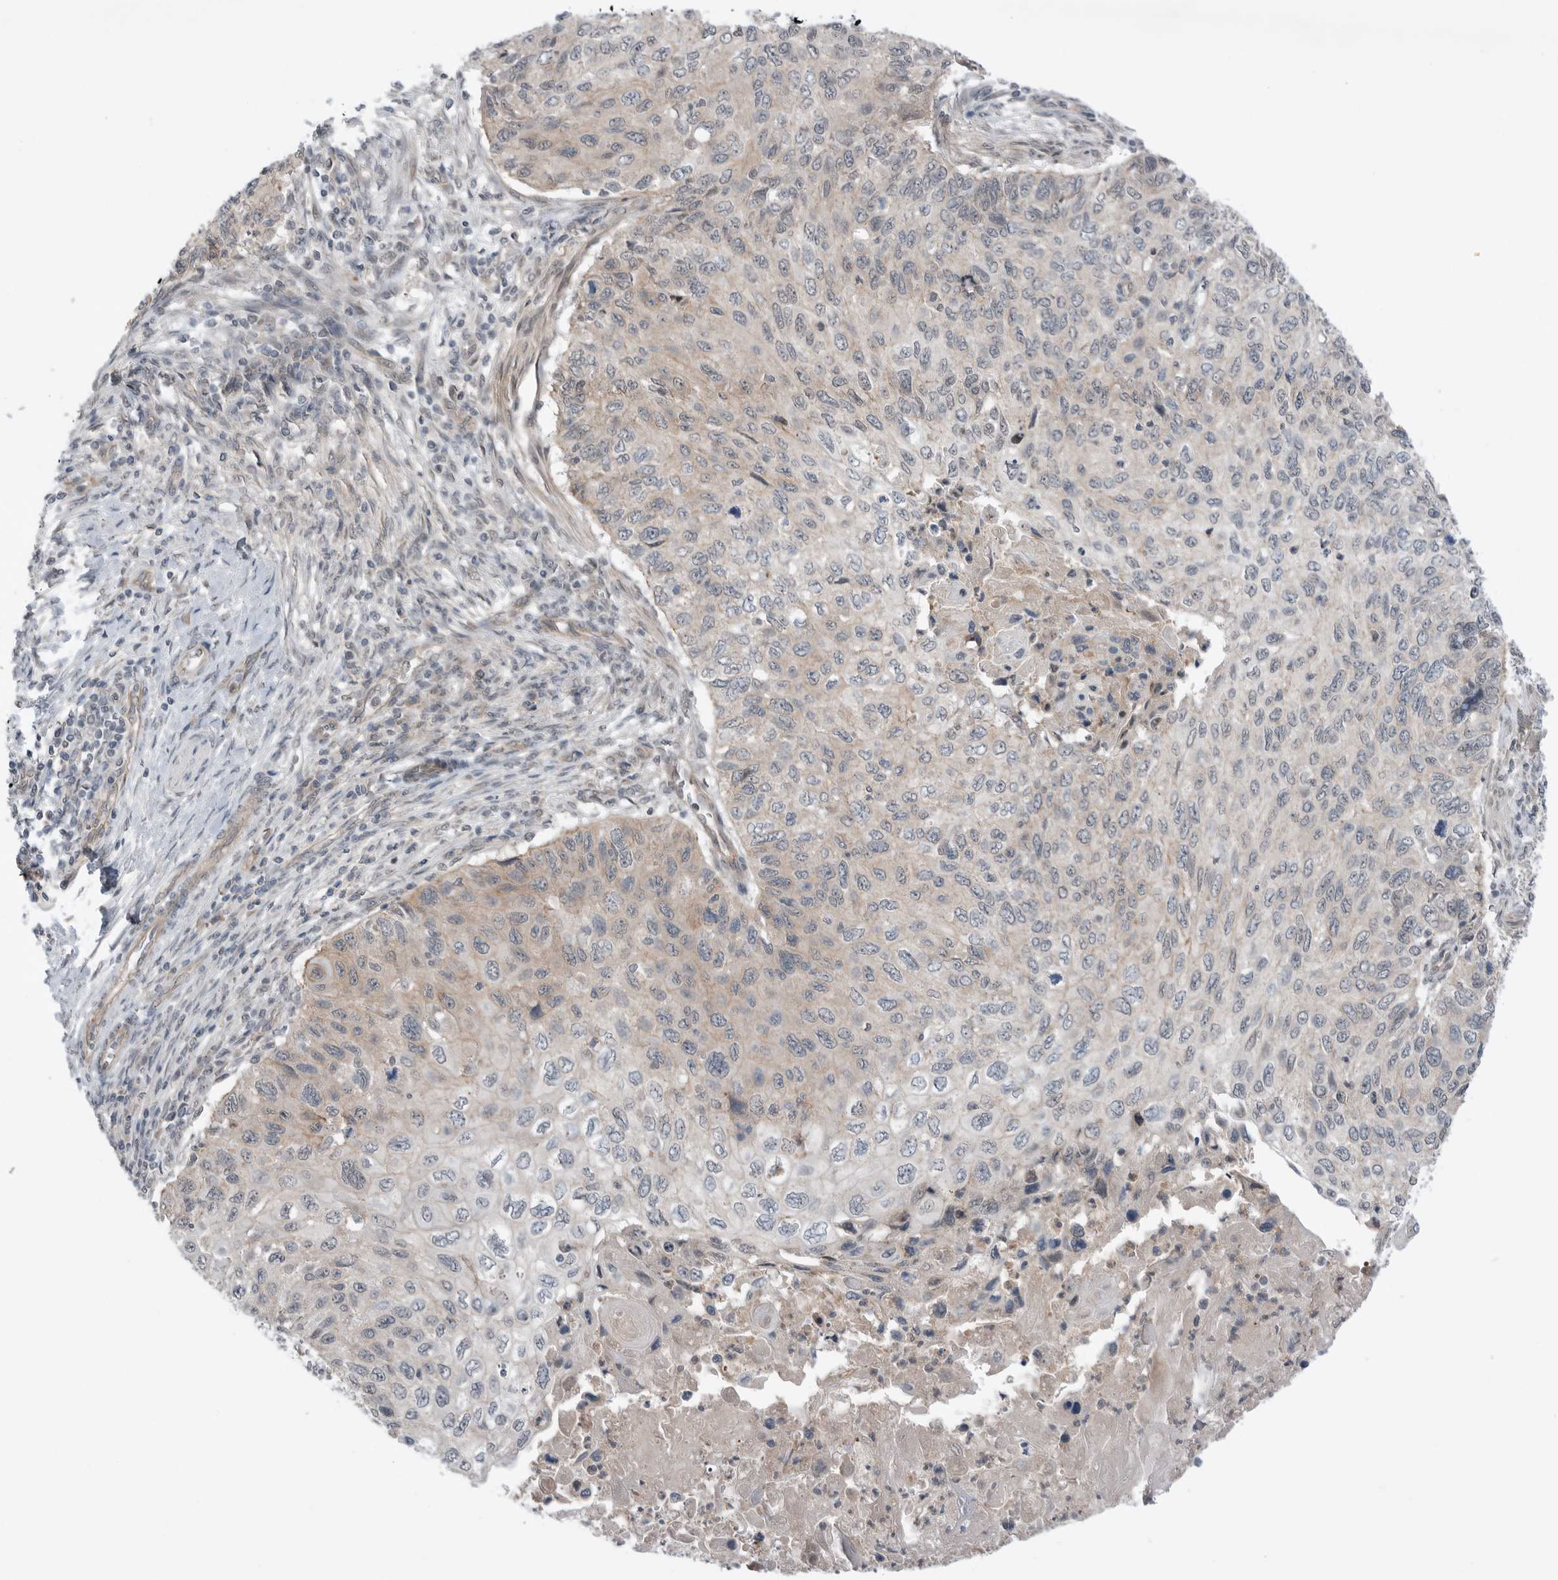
{"staining": {"intensity": "weak", "quantity": "25%-75%", "location": "cytoplasmic/membranous"}, "tissue": "cervical cancer", "cell_type": "Tumor cells", "image_type": "cancer", "snomed": [{"axis": "morphology", "description": "Squamous cell carcinoma, NOS"}, {"axis": "topography", "description": "Cervix"}], "caption": "Tumor cells show low levels of weak cytoplasmic/membranous expression in about 25%-75% of cells in squamous cell carcinoma (cervical).", "gene": "NTAQ1", "patient": {"sex": "female", "age": 70}}